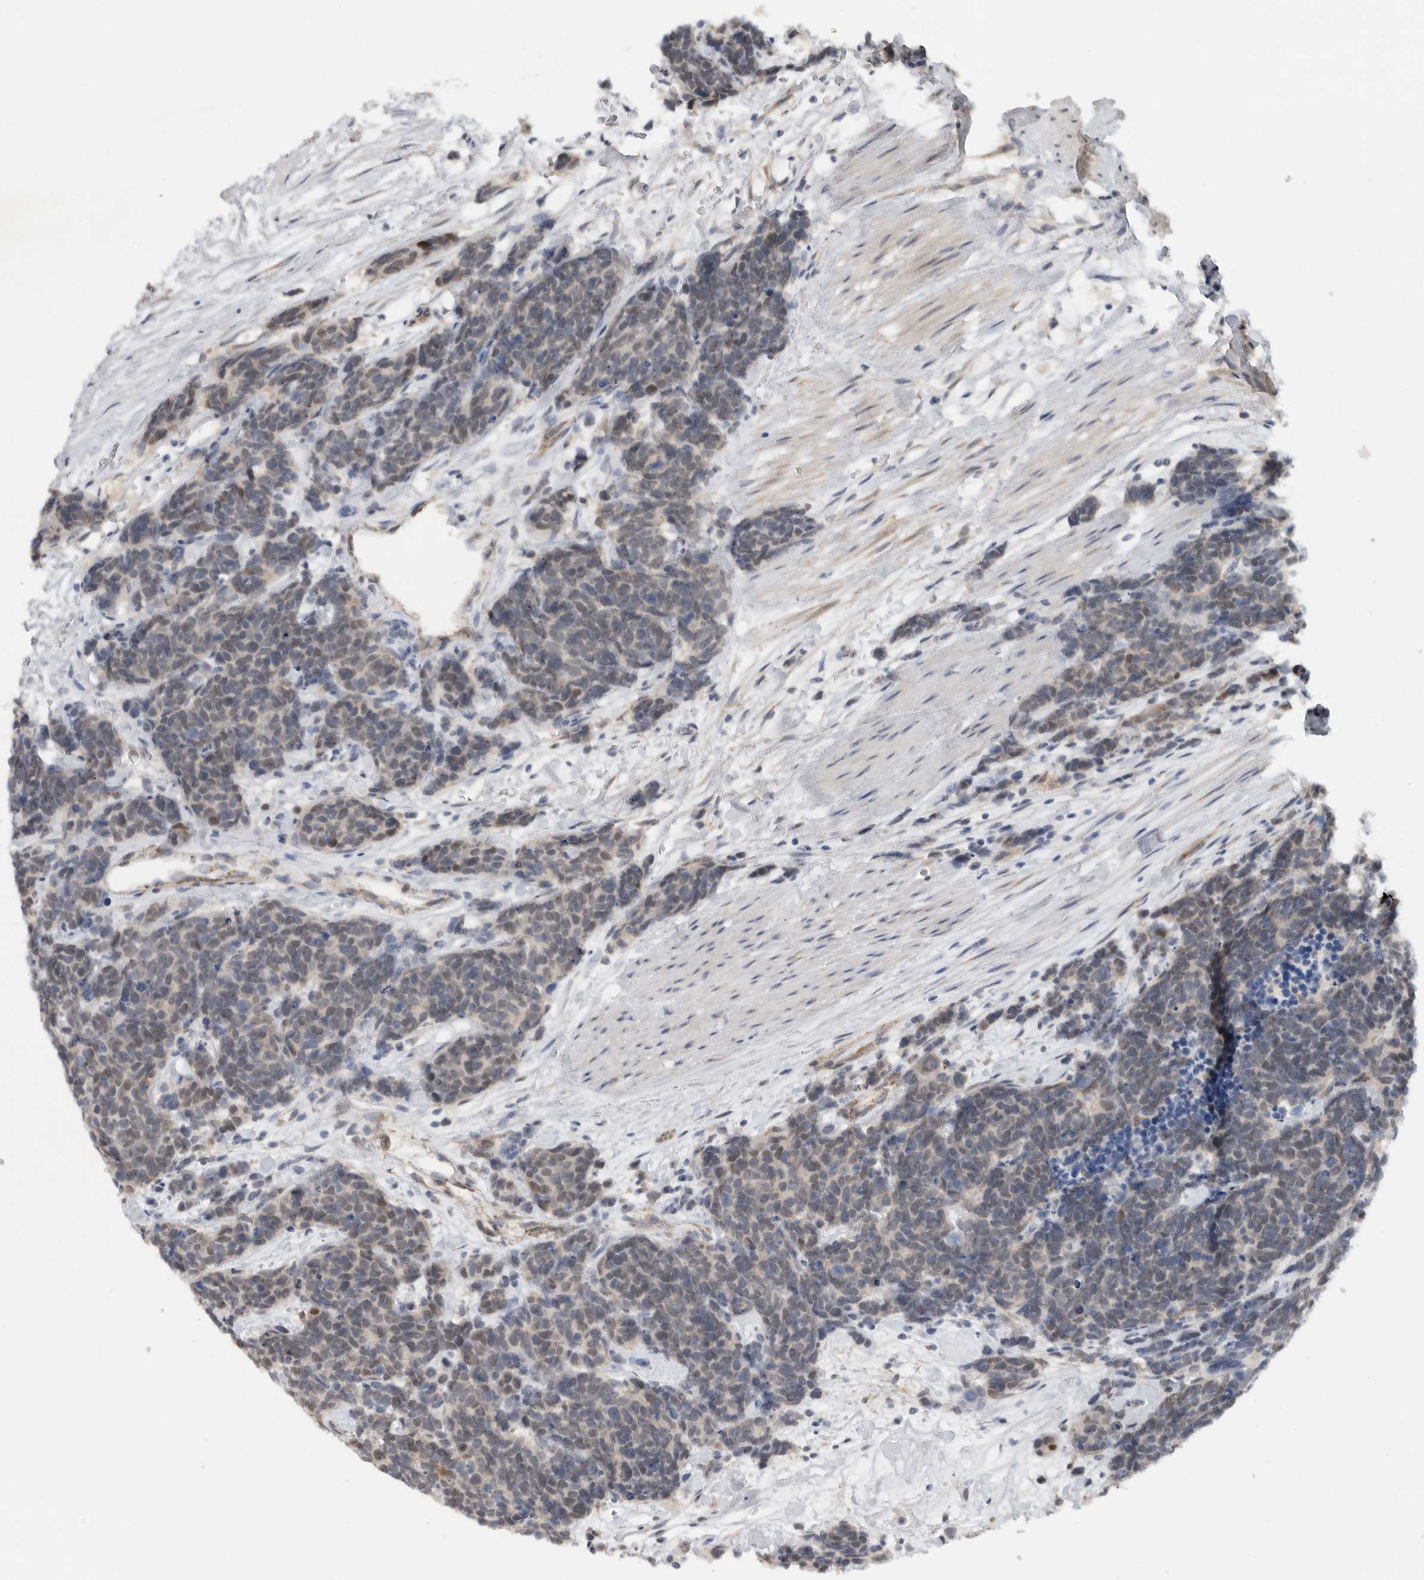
{"staining": {"intensity": "weak", "quantity": "25%-75%", "location": "nuclear"}, "tissue": "carcinoid", "cell_type": "Tumor cells", "image_type": "cancer", "snomed": [{"axis": "morphology", "description": "Carcinoma, NOS"}, {"axis": "morphology", "description": "Carcinoid, malignant, NOS"}, {"axis": "topography", "description": "Urinary bladder"}], "caption": "A low amount of weak nuclear positivity is appreciated in about 25%-75% of tumor cells in carcinoma tissue.", "gene": "DYRK2", "patient": {"sex": "male", "age": 57}}